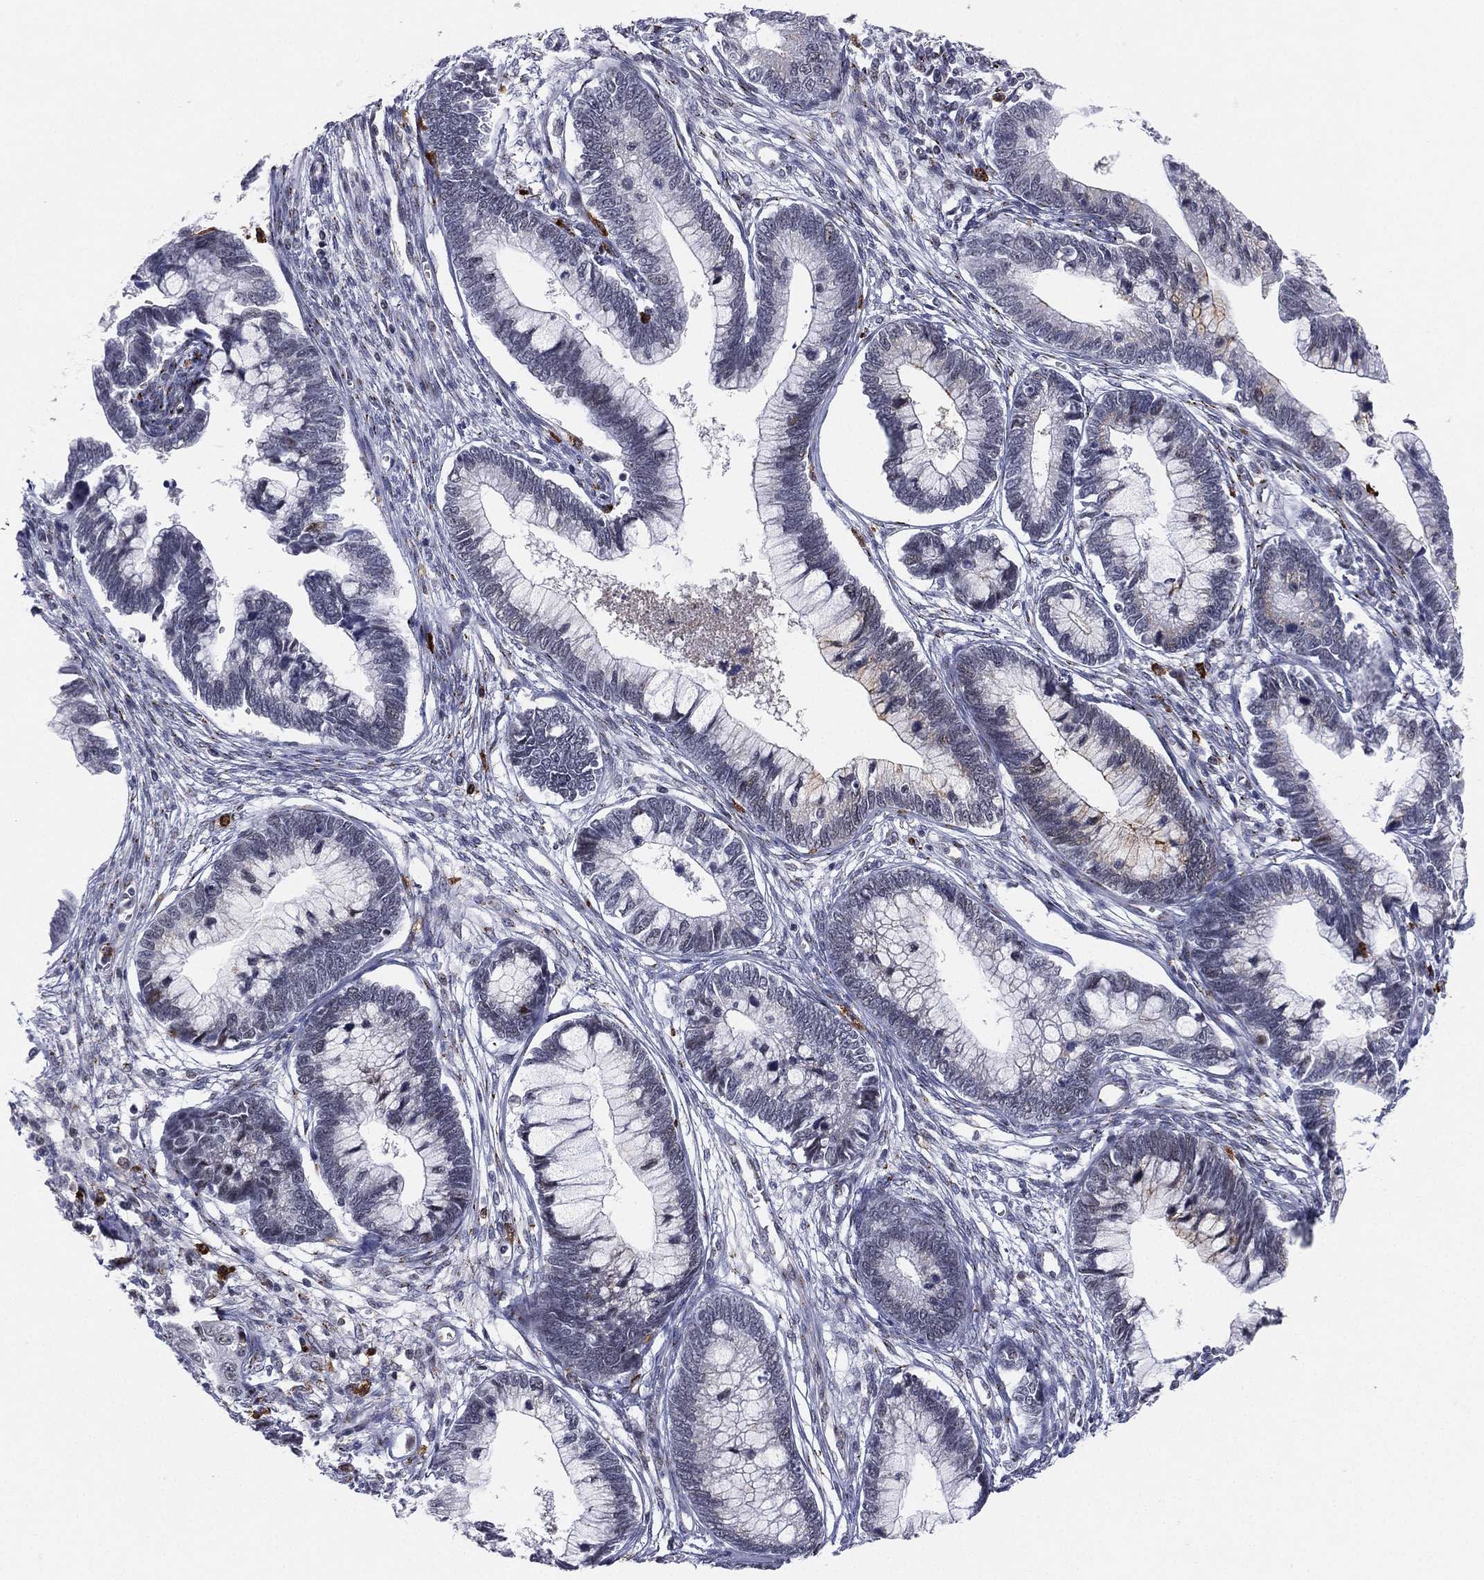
{"staining": {"intensity": "moderate", "quantity": "<25%", "location": "cytoplasmic/membranous"}, "tissue": "cervical cancer", "cell_type": "Tumor cells", "image_type": "cancer", "snomed": [{"axis": "morphology", "description": "Adenocarcinoma, NOS"}, {"axis": "topography", "description": "Cervix"}], "caption": "Cervical adenocarcinoma stained with a brown dye shows moderate cytoplasmic/membranous positive expression in about <25% of tumor cells.", "gene": "CD177", "patient": {"sex": "female", "age": 44}}